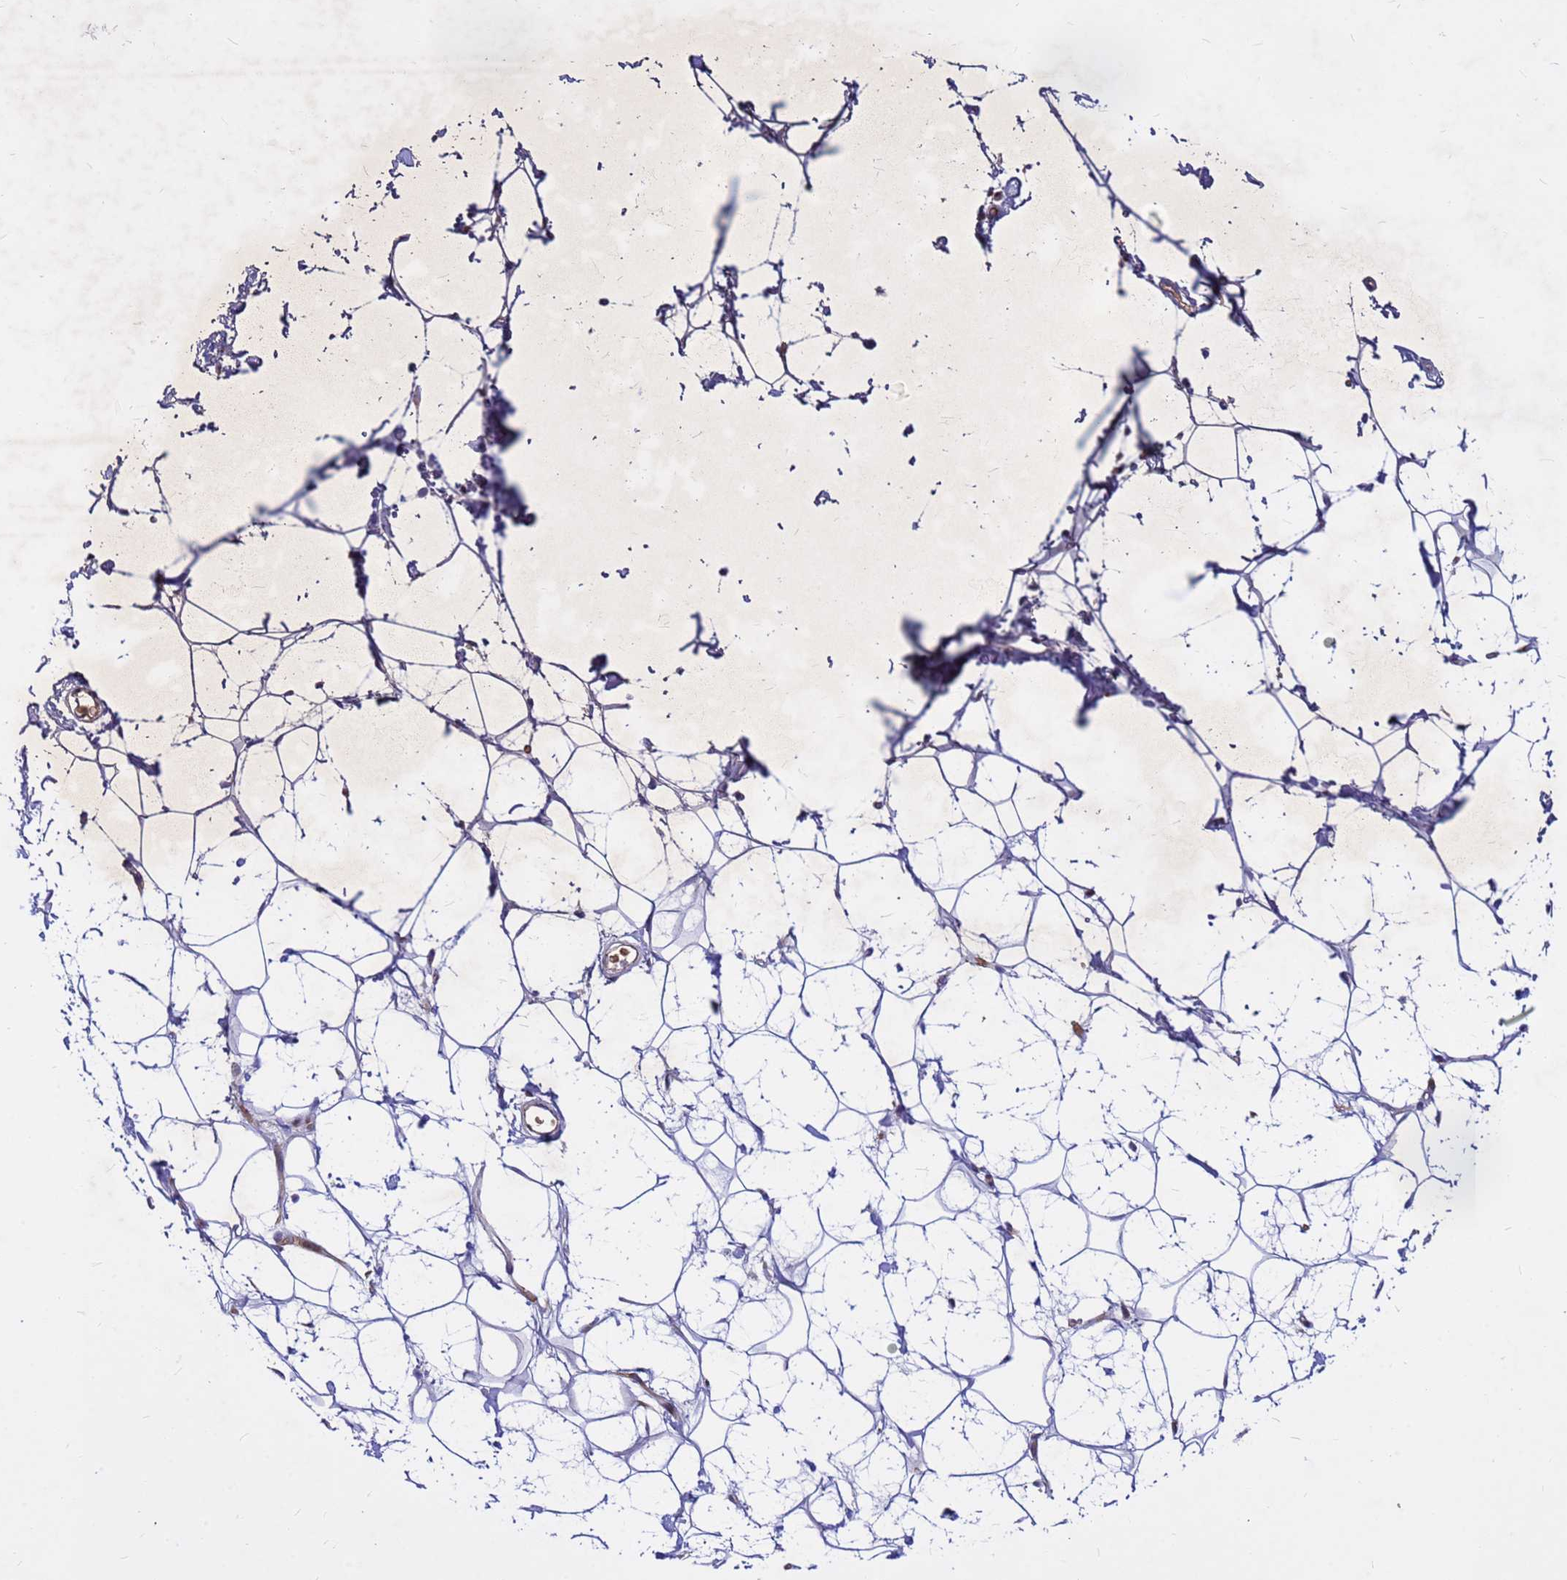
{"staining": {"intensity": "moderate", "quantity": "<25%", "location": "cytoplasmic/membranous"}, "tissue": "adipose tissue", "cell_type": "Adipocytes", "image_type": "normal", "snomed": [{"axis": "morphology", "description": "Normal tissue, NOS"}, {"axis": "topography", "description": "Breast"}], "caption": "Moderate cytoplasmic/membranous expression for a protein is seen in about <25% of adipocytes of normal adipose tissue using IHC.", "gene": "ZNF669", "patient": {"sex": "female", "age": 26}}